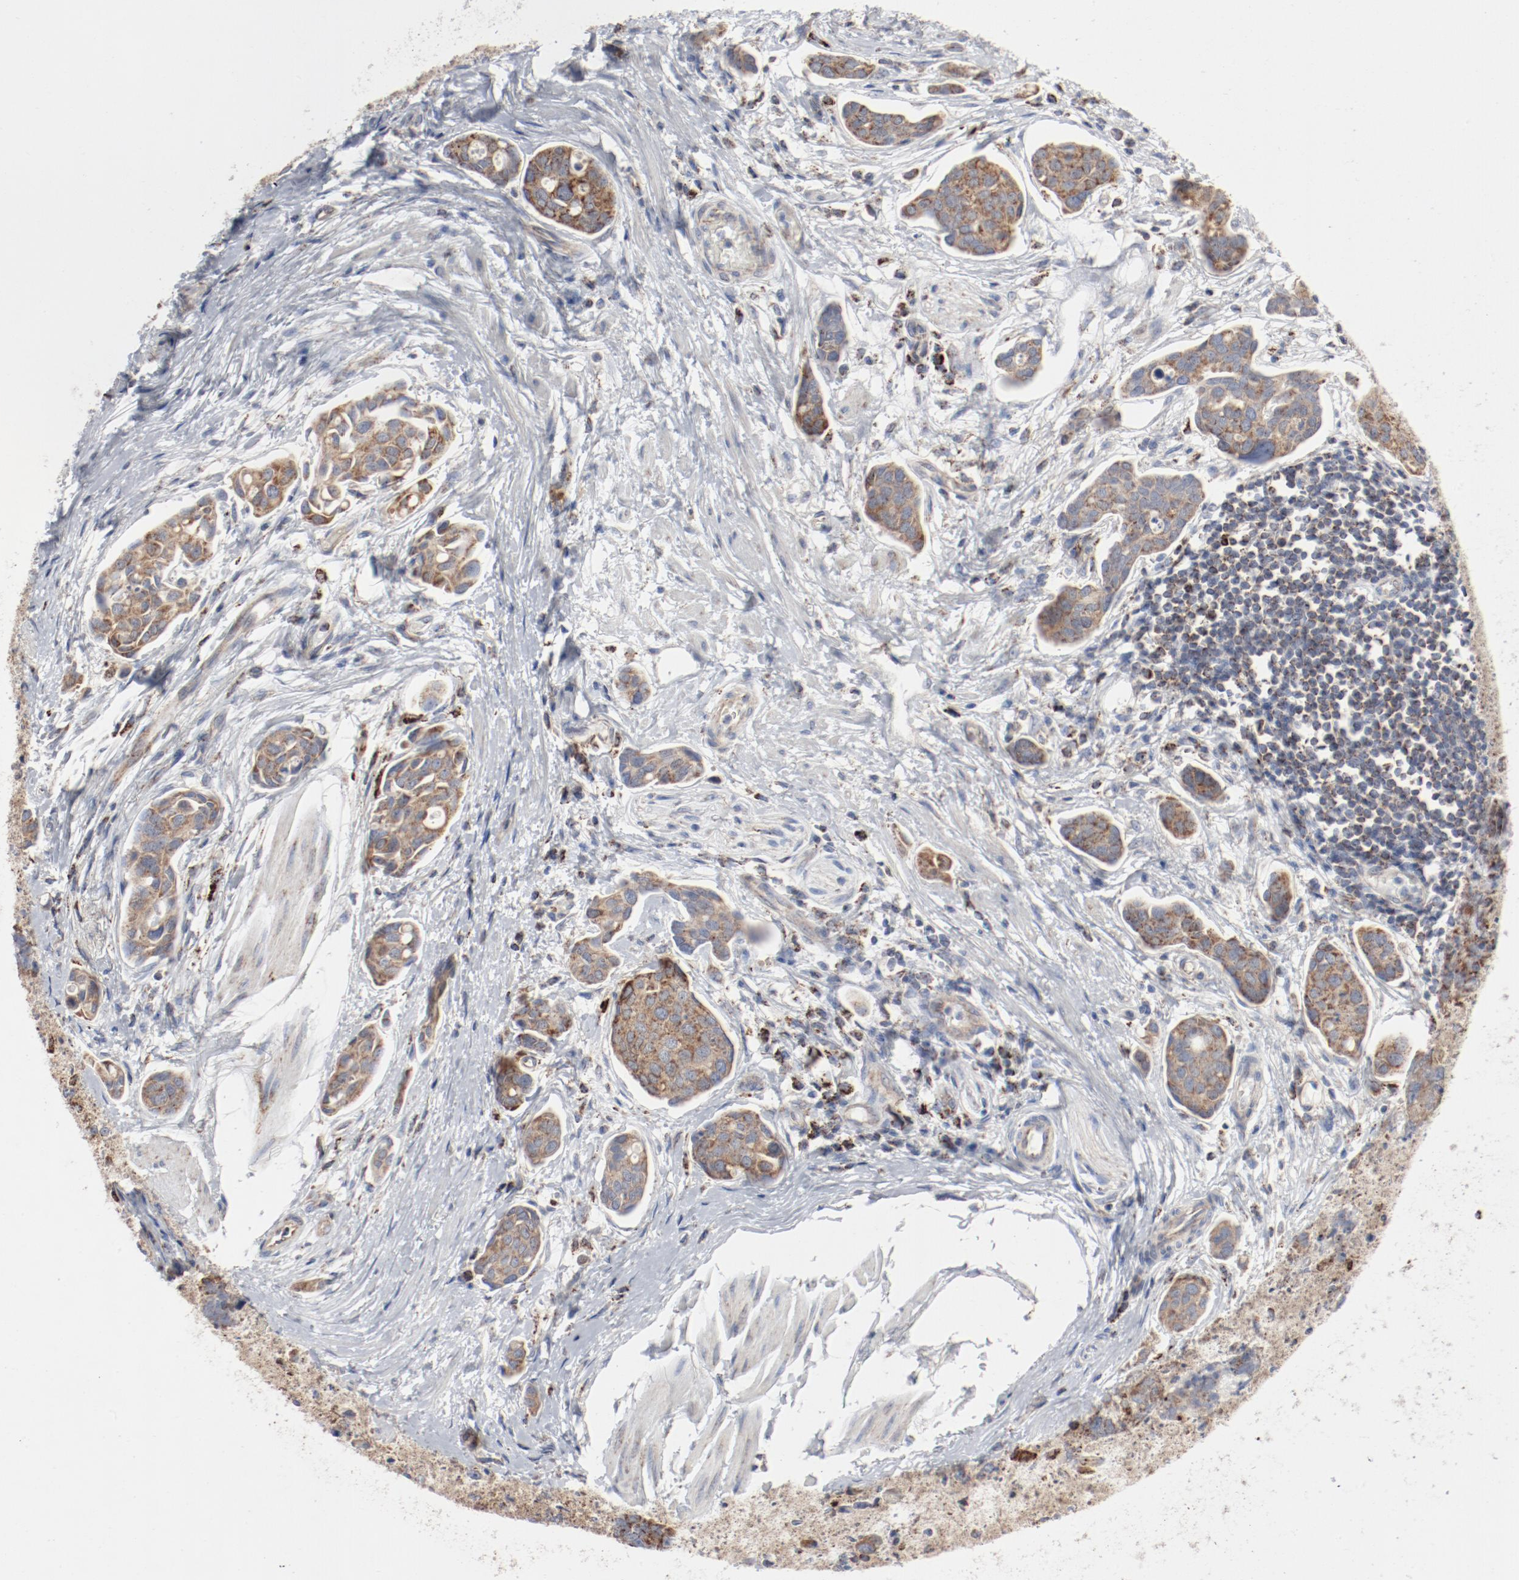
{"staining": {"intensity": "weak", "quantity": ">75%", "location": "cytoplasmic/membranous"}, "tissue": "urothelial cancer", "cell_type": "Tumor cells", "image_type": "cancer", "snomed": [{"axis": "morphology", "description": "Urothelial carcinoma, High grade"}, {"axis": "topography", "description": "Urinary bladder"}], "caption": "A brown stain highlights weak cytoplasmic/membranous positivity of a protein in human urothelial carcinoma (high-grade) tumor cells.", "gene": "SETD3", "patient": {"sex": "male", "age": 78}}